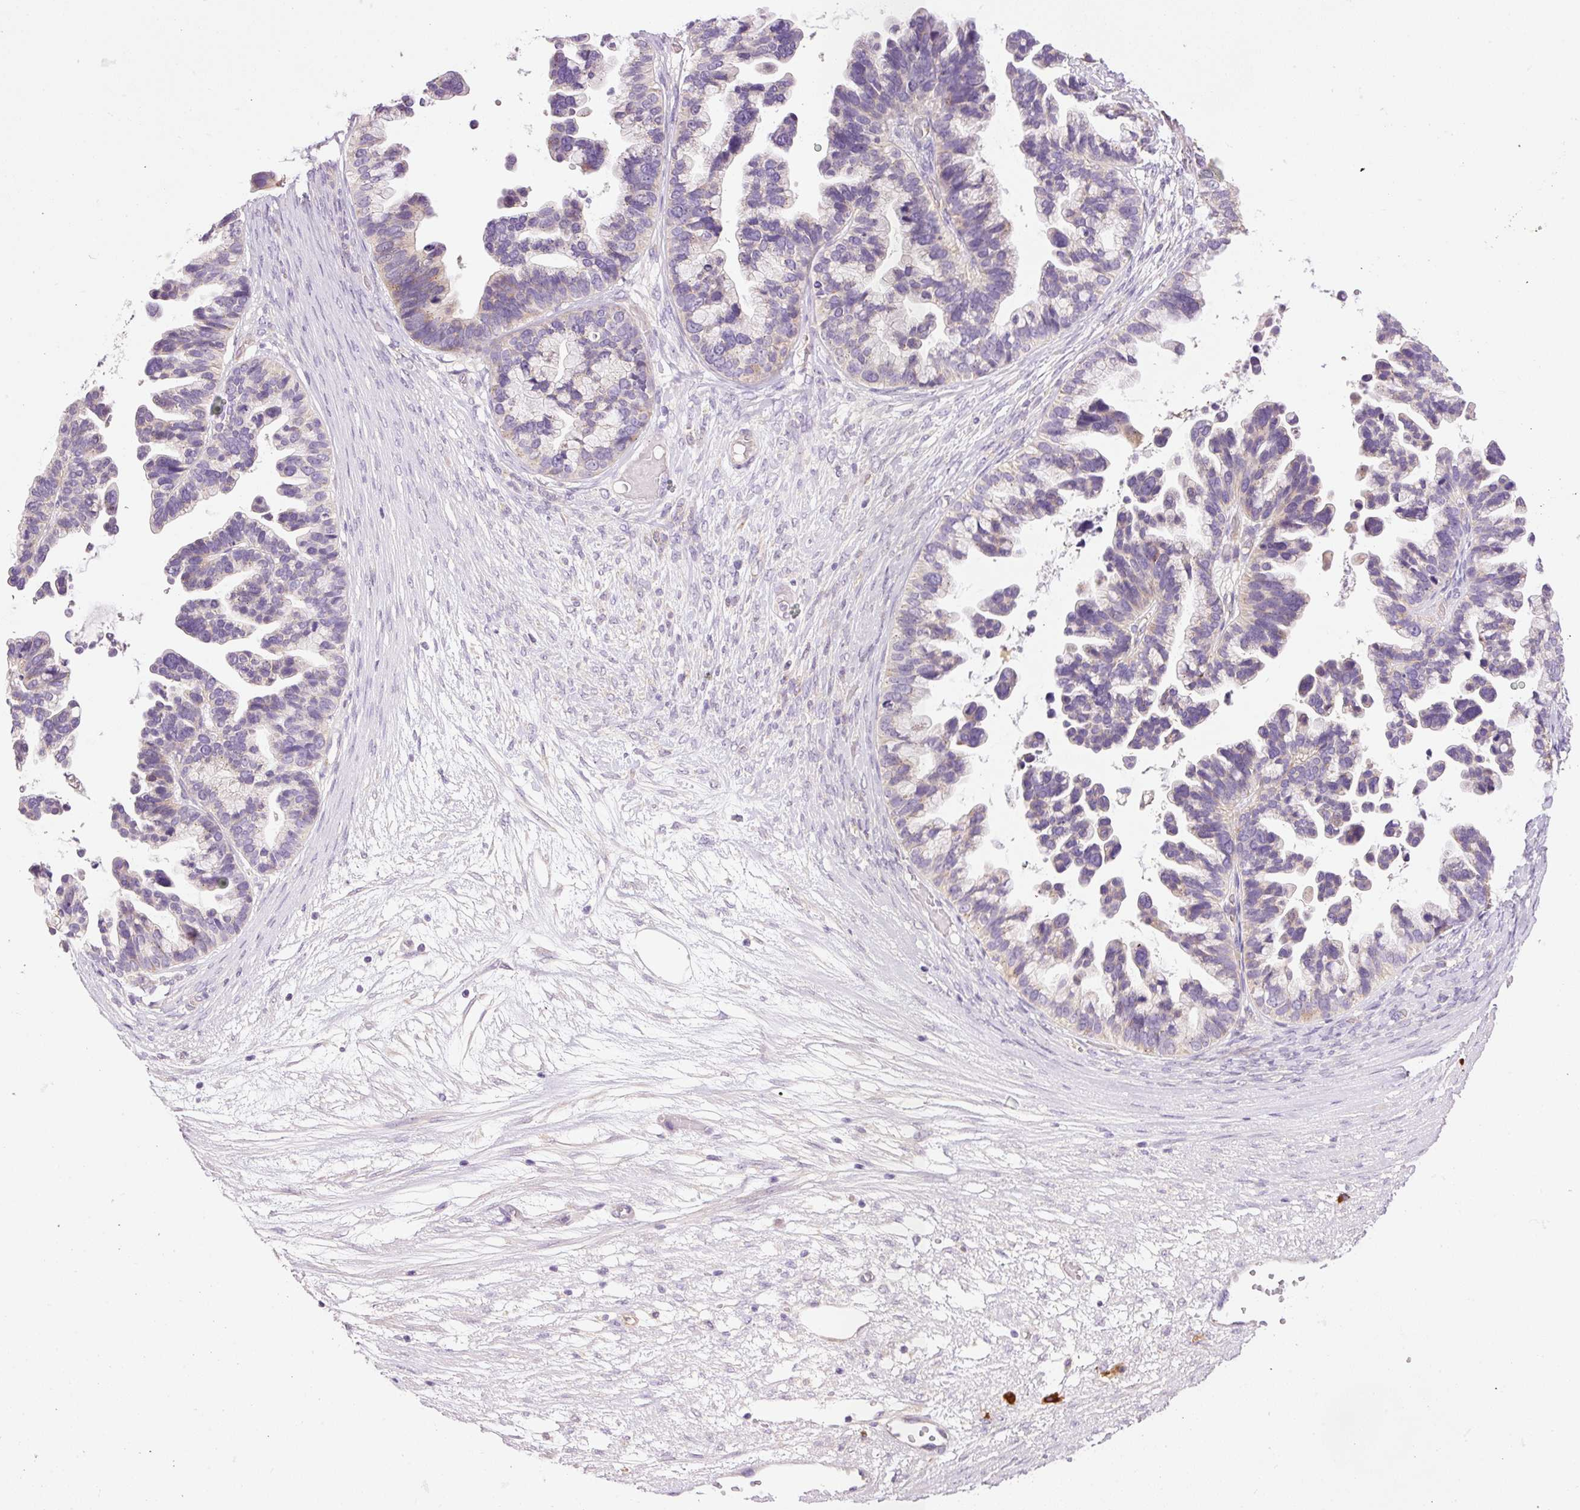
{"staining": {"intensity": "weak", "quantity": "<25%", "location": "cytoplasmic/membranous"}, "tissue": "ovarian cancer", "cell_type": "Tumor cells", "image_type": "cancer", "snomed": [{"axis": "morphology", "description": "Cystadenocarcinoma, serous, NOS"}, {"axis": "topography", "description": "Ovary"}], "caption": "The photomicrograph shows no significant positivity in tumor cells of ovarian cancer (serous cystadenocarcinoma). (IHC, brightfield microscopy, high magnification).", "gene": "PNPLA5", "patient": {"sex": "female", "age": 56}}